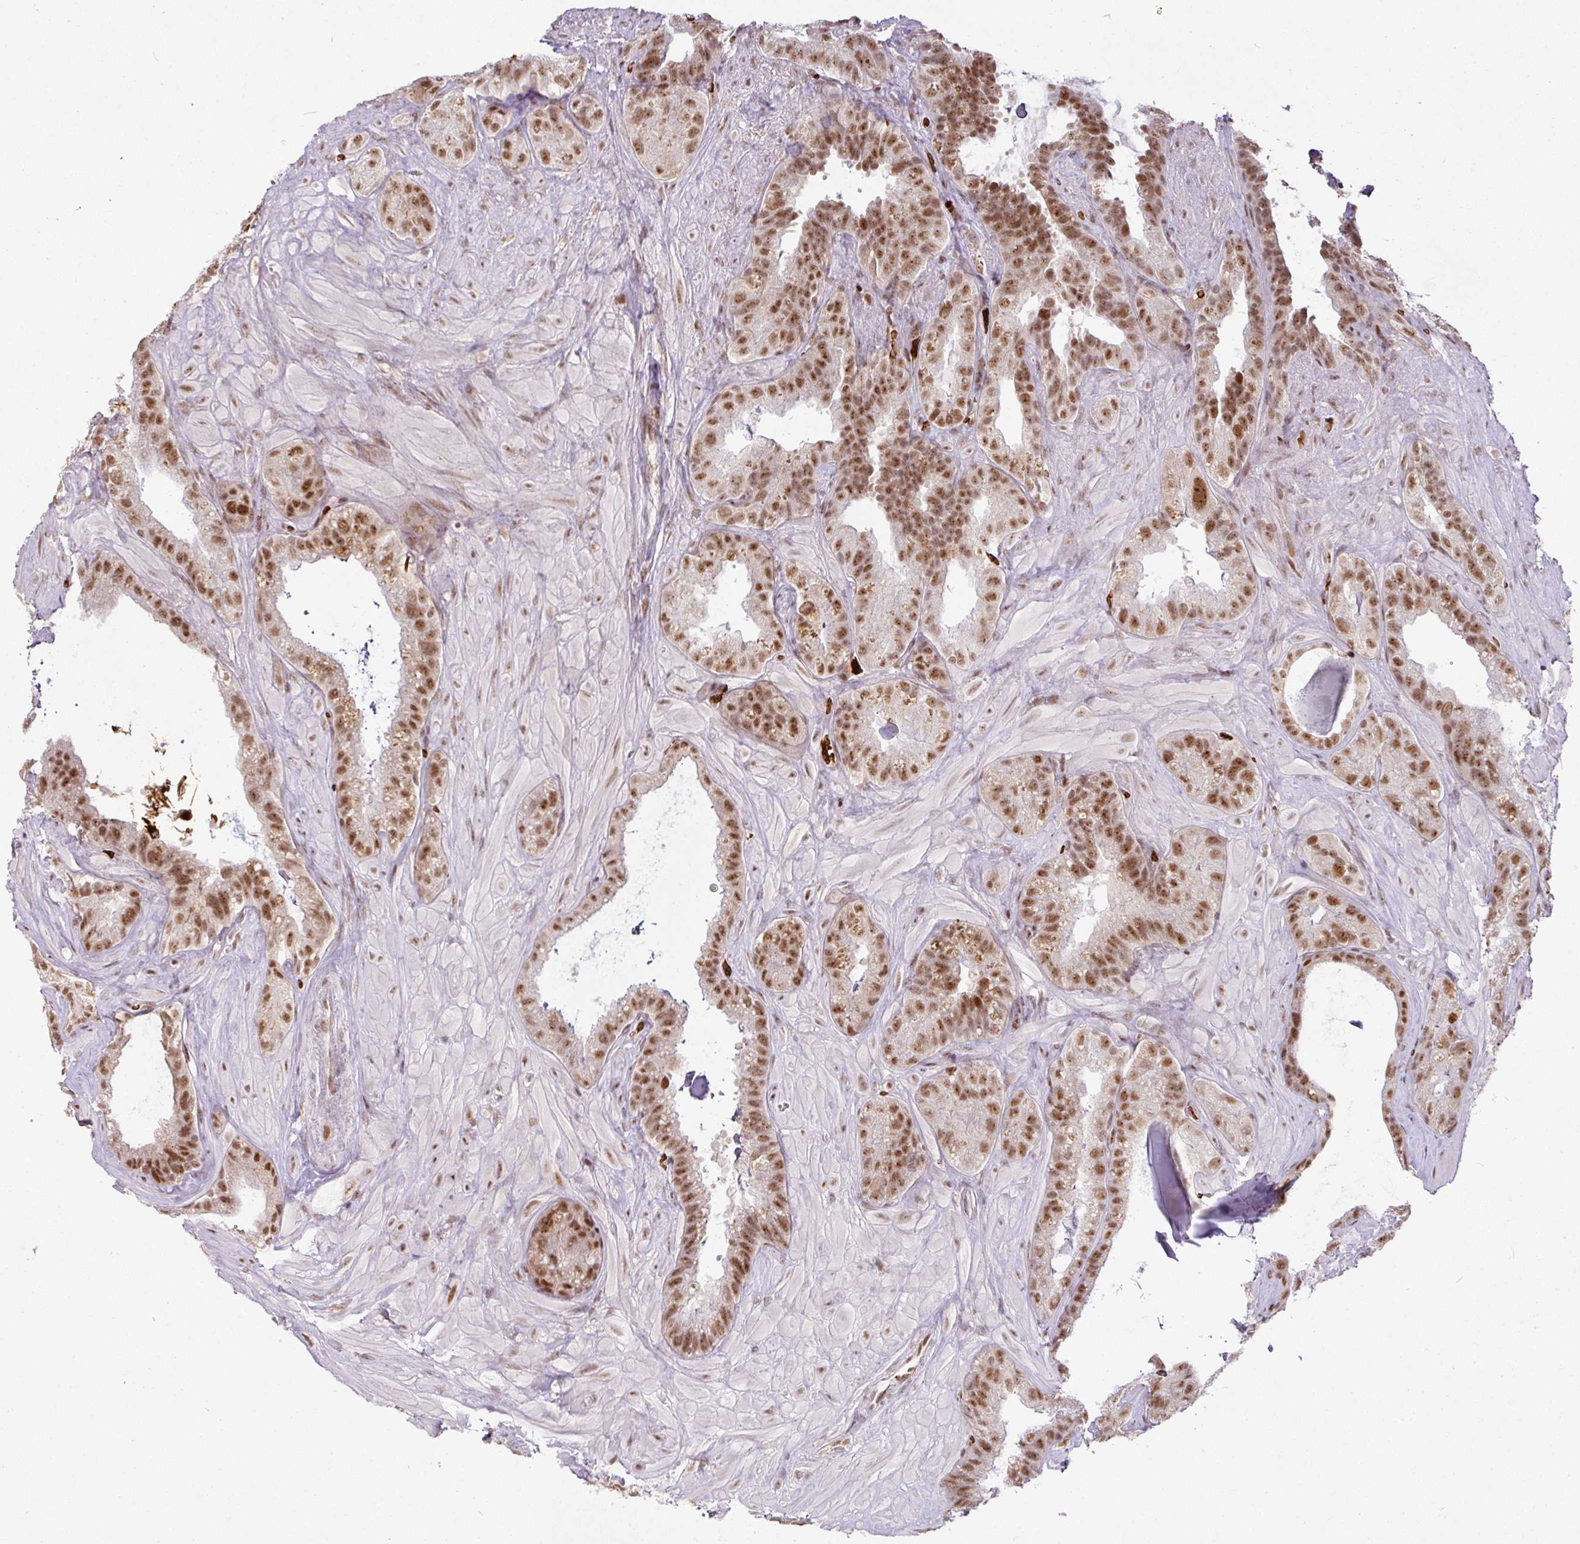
{"staining": {"intensity": "moderate", "quantity": ">75%", "location": "nuclear"}, "tissue": "seminal vesicle", "cell_type": "Glandular cells", "image_type": "normal", "snomed": [{"axis": "morphology", "description": "Normal tissue, NOS"}, {"axis": "topography", "description": "Seminal veicle"}, {"axis": "topography", "description": "Peripheral nerve tissue"}], "caption": "This is an image of immunohistochemistry staining of unremarkable seminal vesicle, which shows moderate staining in the nuclear of glandular cells.", "gene": "NEIL1", "patient": {"sex": "male", "age": 76}}